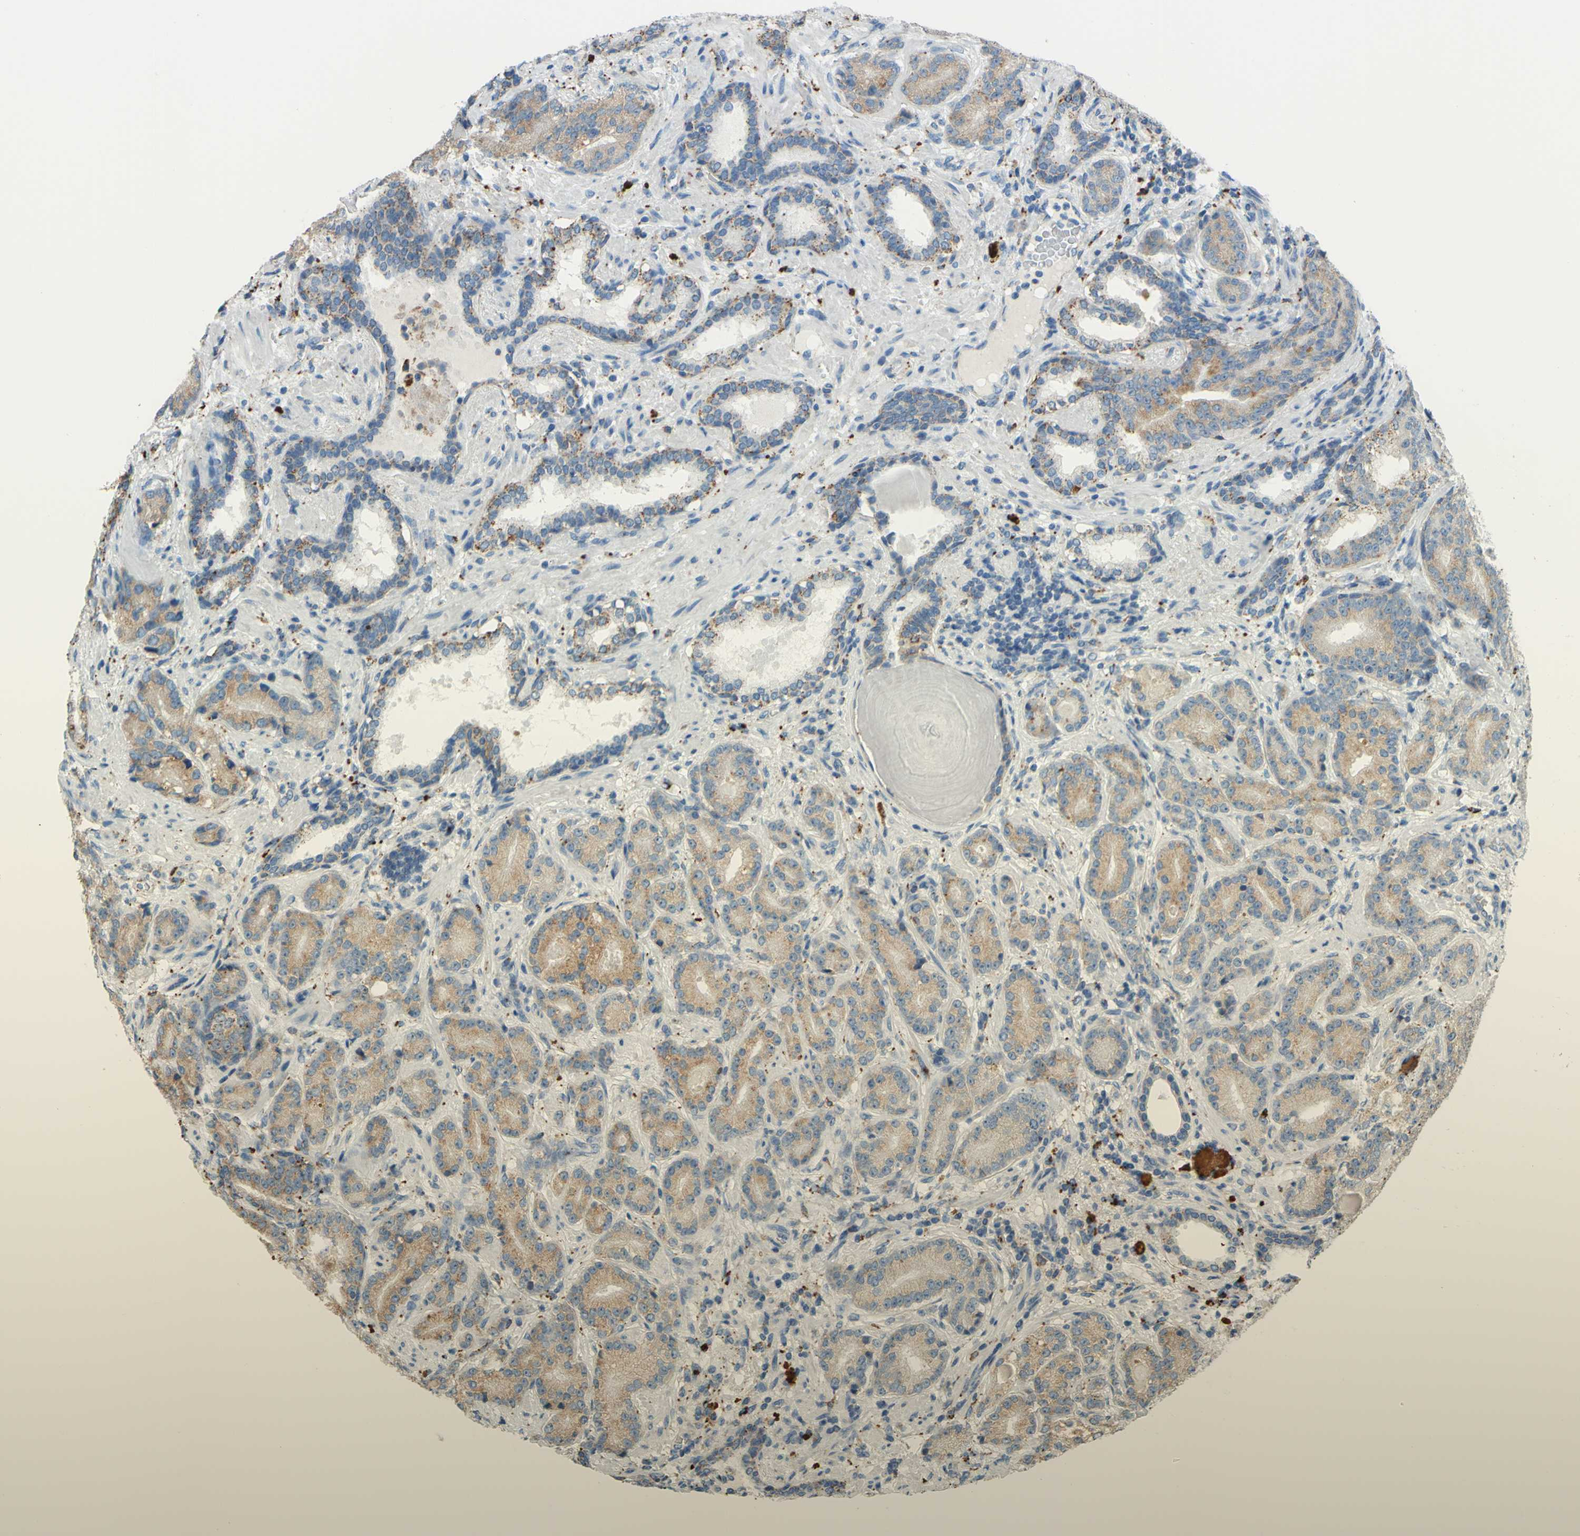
{"staining": {"intensity": "moderate", "quantity": ">75%", "location": "cytoplasmic/membranous"}, "tissue": "prostate cancer", "cell_type": "Tumor cells", "image_type": "cancer", "snomed": [{"axis": "morphology", "description": "Adenocarcinoma, High grade"}, {"axis": "topography", "description": "Prostate"}], "caption": "DAB immunohistochemical staining of human prostate cancer (high-grade adenocarcinoma) exhibits moderate cytoplasmic/membranous protein staining in about >75% of tumor cells. Using DAB (3,3'-diaminobenzidine) (brown) and hematoxylin (blue) stains, captured at high magnification using brightfield microscopy.", "gene": "CTSD", "patient": {"sex": "male", "age": 61}}